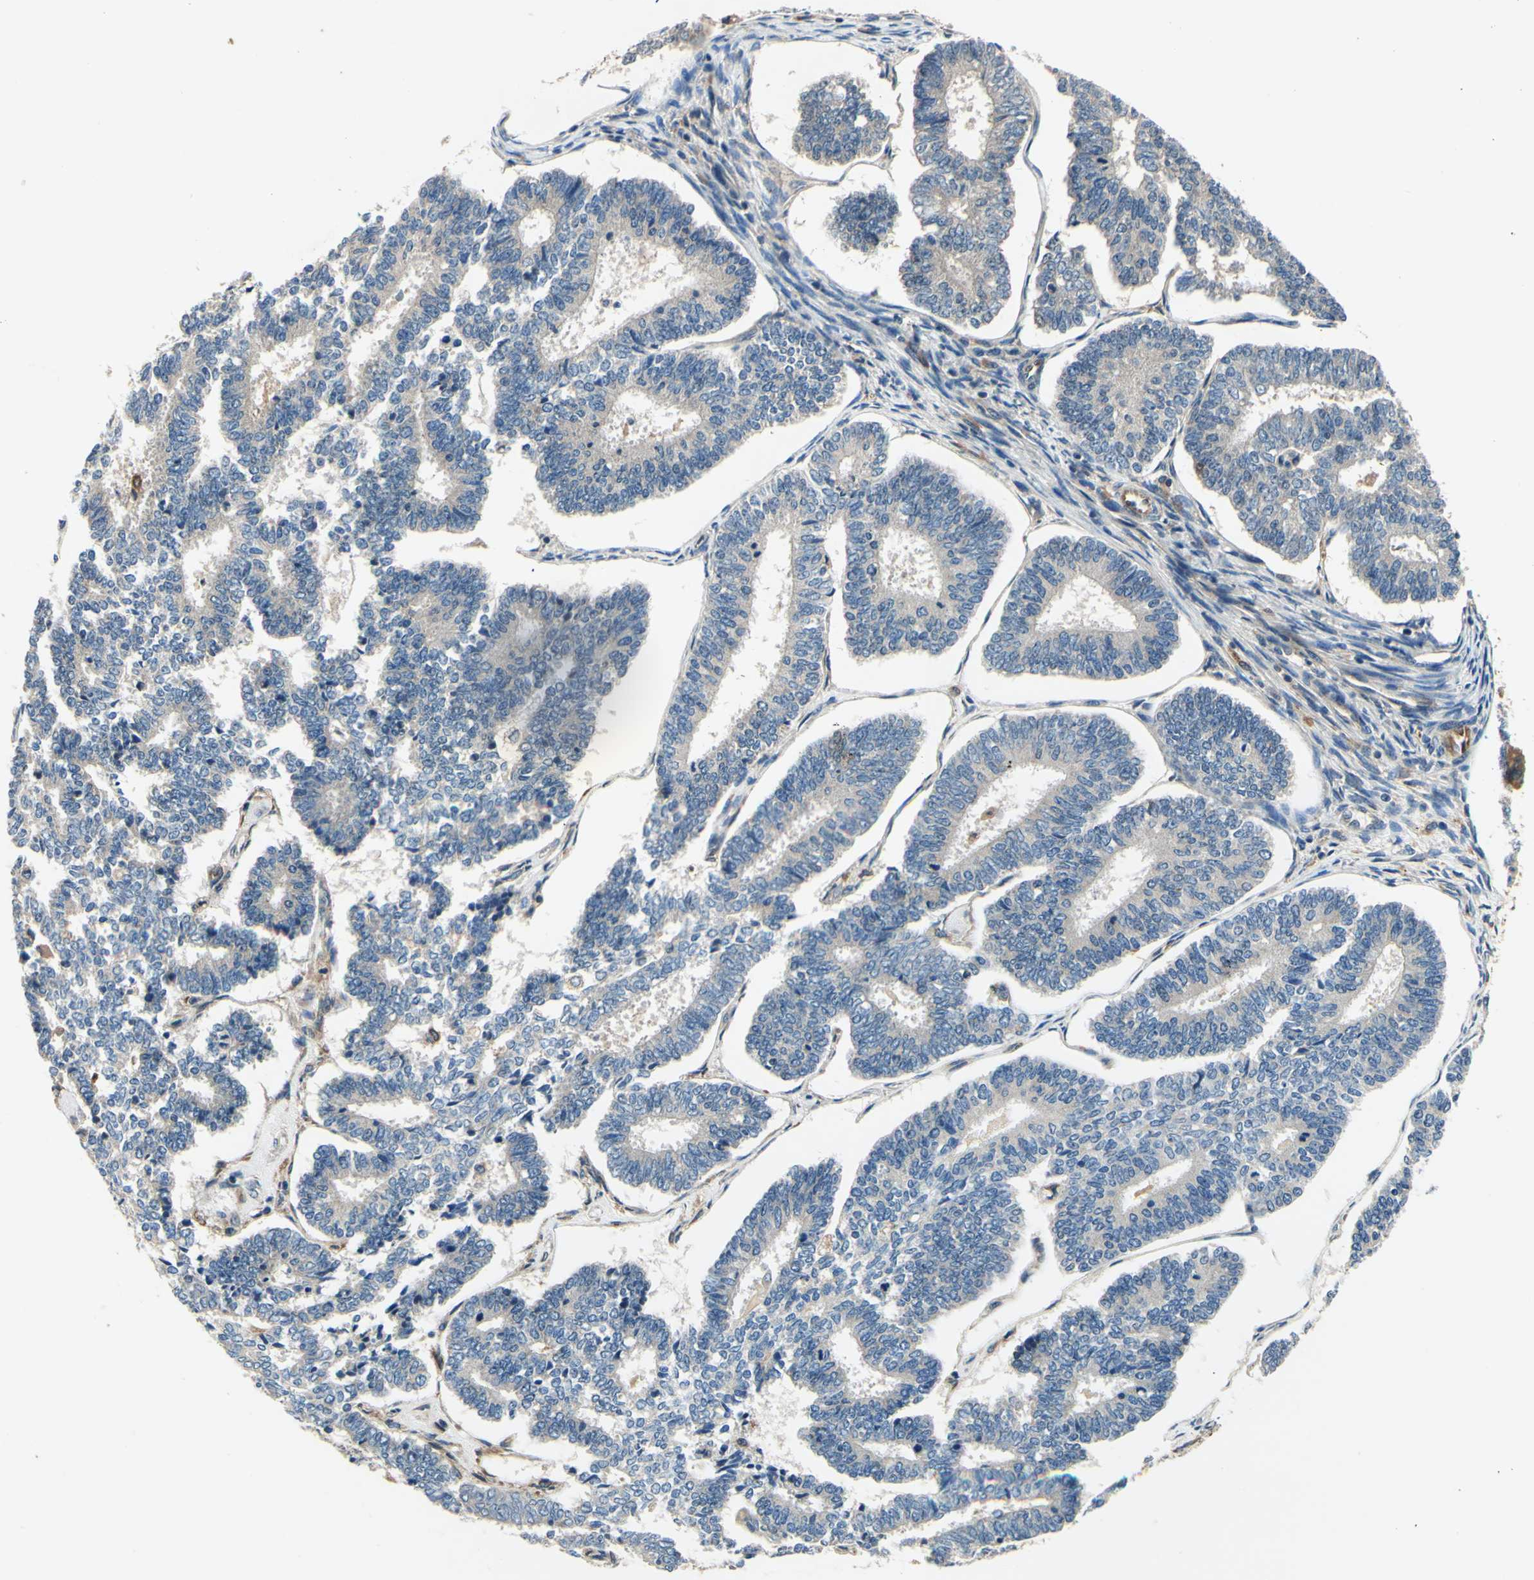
{"staining": {"intensity": "negative", "quantity": "none", "location": "none"}, "tissue": "endometrial cancer", "cell_type": "Tumor cells", "image_type": "cancer", "snomed": [{"axis": "morphology", "description": "Adenocarcinoma, NOS"}, {"axis": "topography", "description": "Endometrium"}], "caption": "Photomicrograph shows no protein expression in tumor cells of endometrial adenocarcinoma tissue. Brightfield microscopy of IHC stained with DAB (brown) and hematoxylin (blue), captured at high magnification.", "gene": "PLA2G4A", "patient": {"sex": "female", "age": 70}}